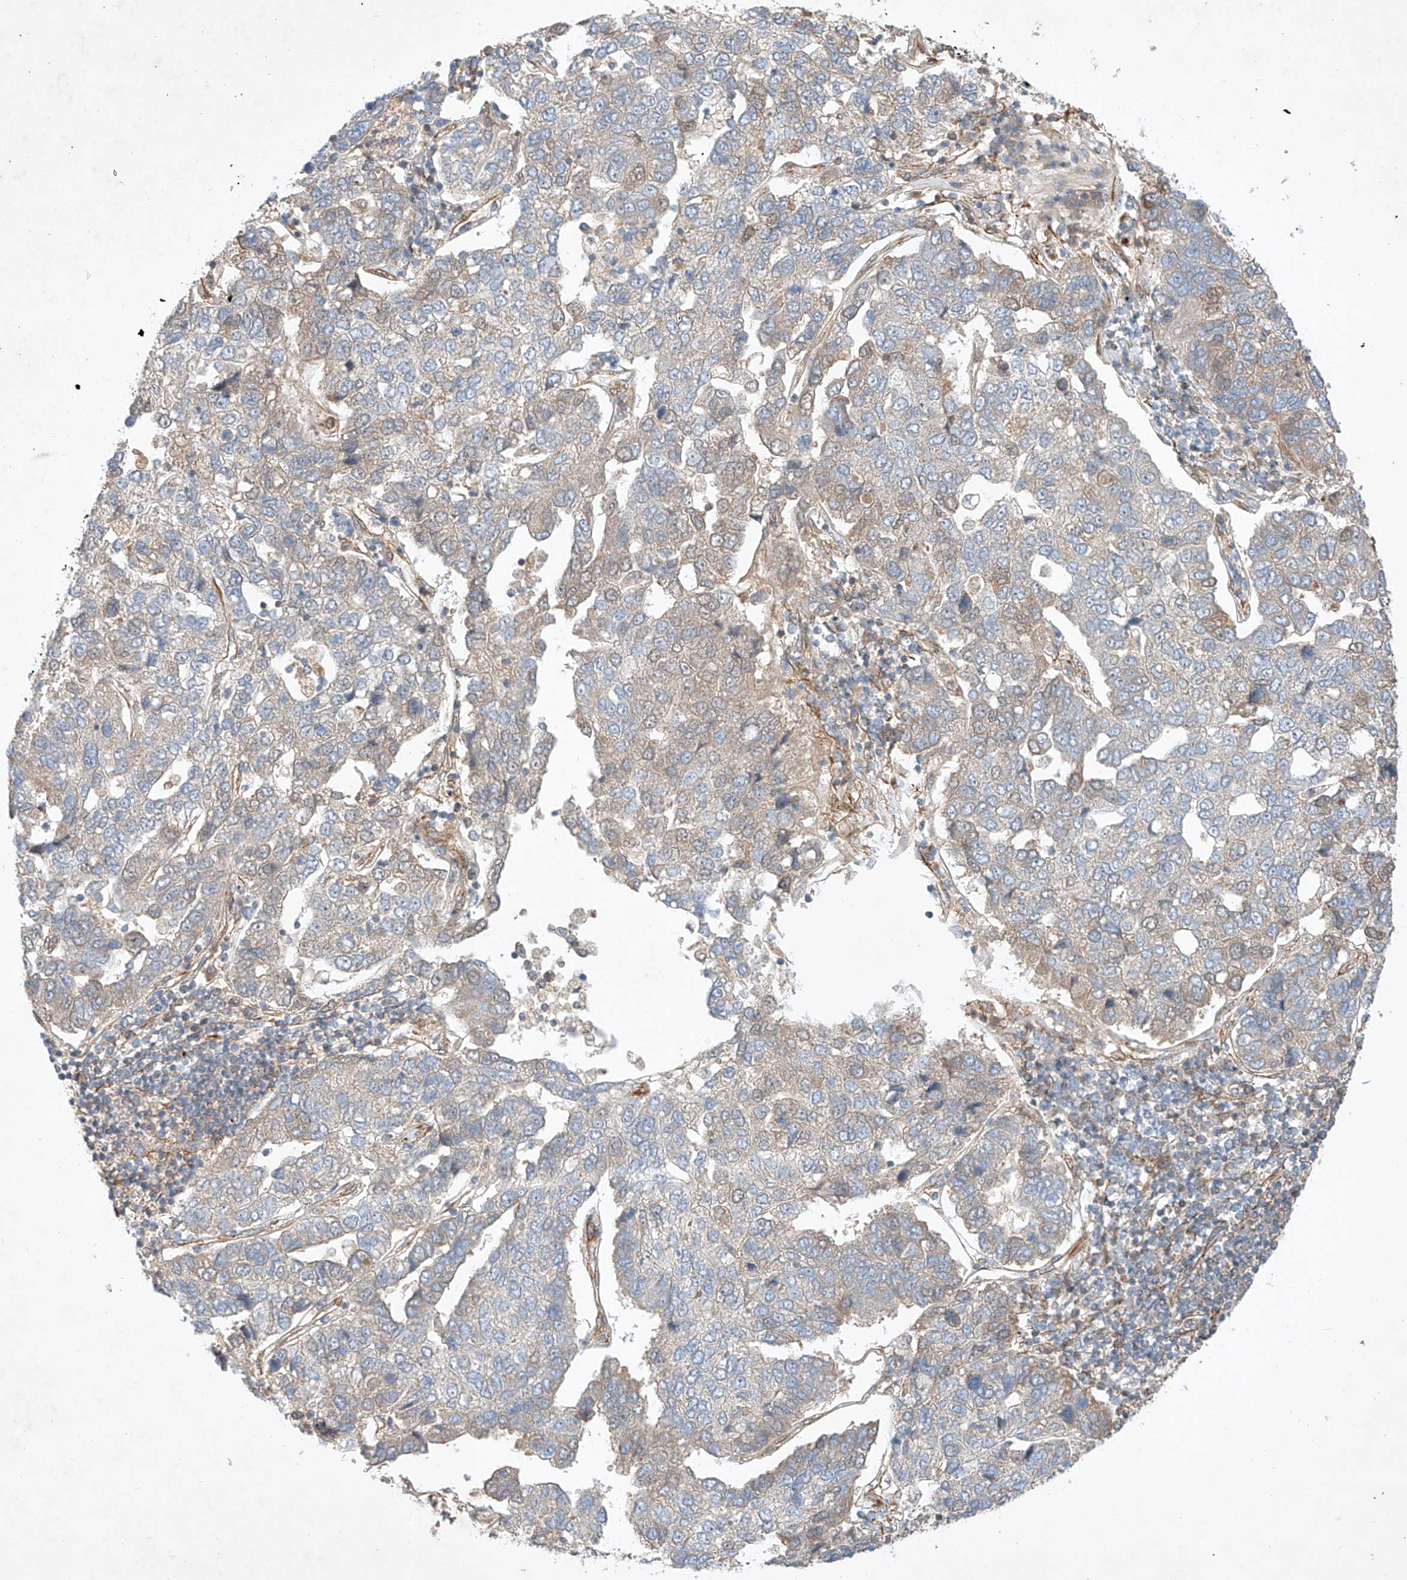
{"staining": {"intensity": "negative", "quantity": "none", "location": "none"}, "tissue": "pancreatic cancer", "cell_type": "Tumor cells", "image_type": "cancer", "snomed": [{"axis": "morphology", "description": "Adenocarcinoma, NOS"}, {"axis": "topography", "description": "Pancreas"}], "caption": "Immunohistochemistry (IHC) photomicrograph of neoplastic tissue: pancreatic adenocarcinoma stained with DAB demonstrates no significant protein positivity in tumor cells. The staining is performed using DAB (3,3'-diaminobenzidine) brown chromogen with nuclei counter-stained in using hematoxylin.", "gene": "ARHGAP33", "patient": {"sex": "female", "age": 61}}